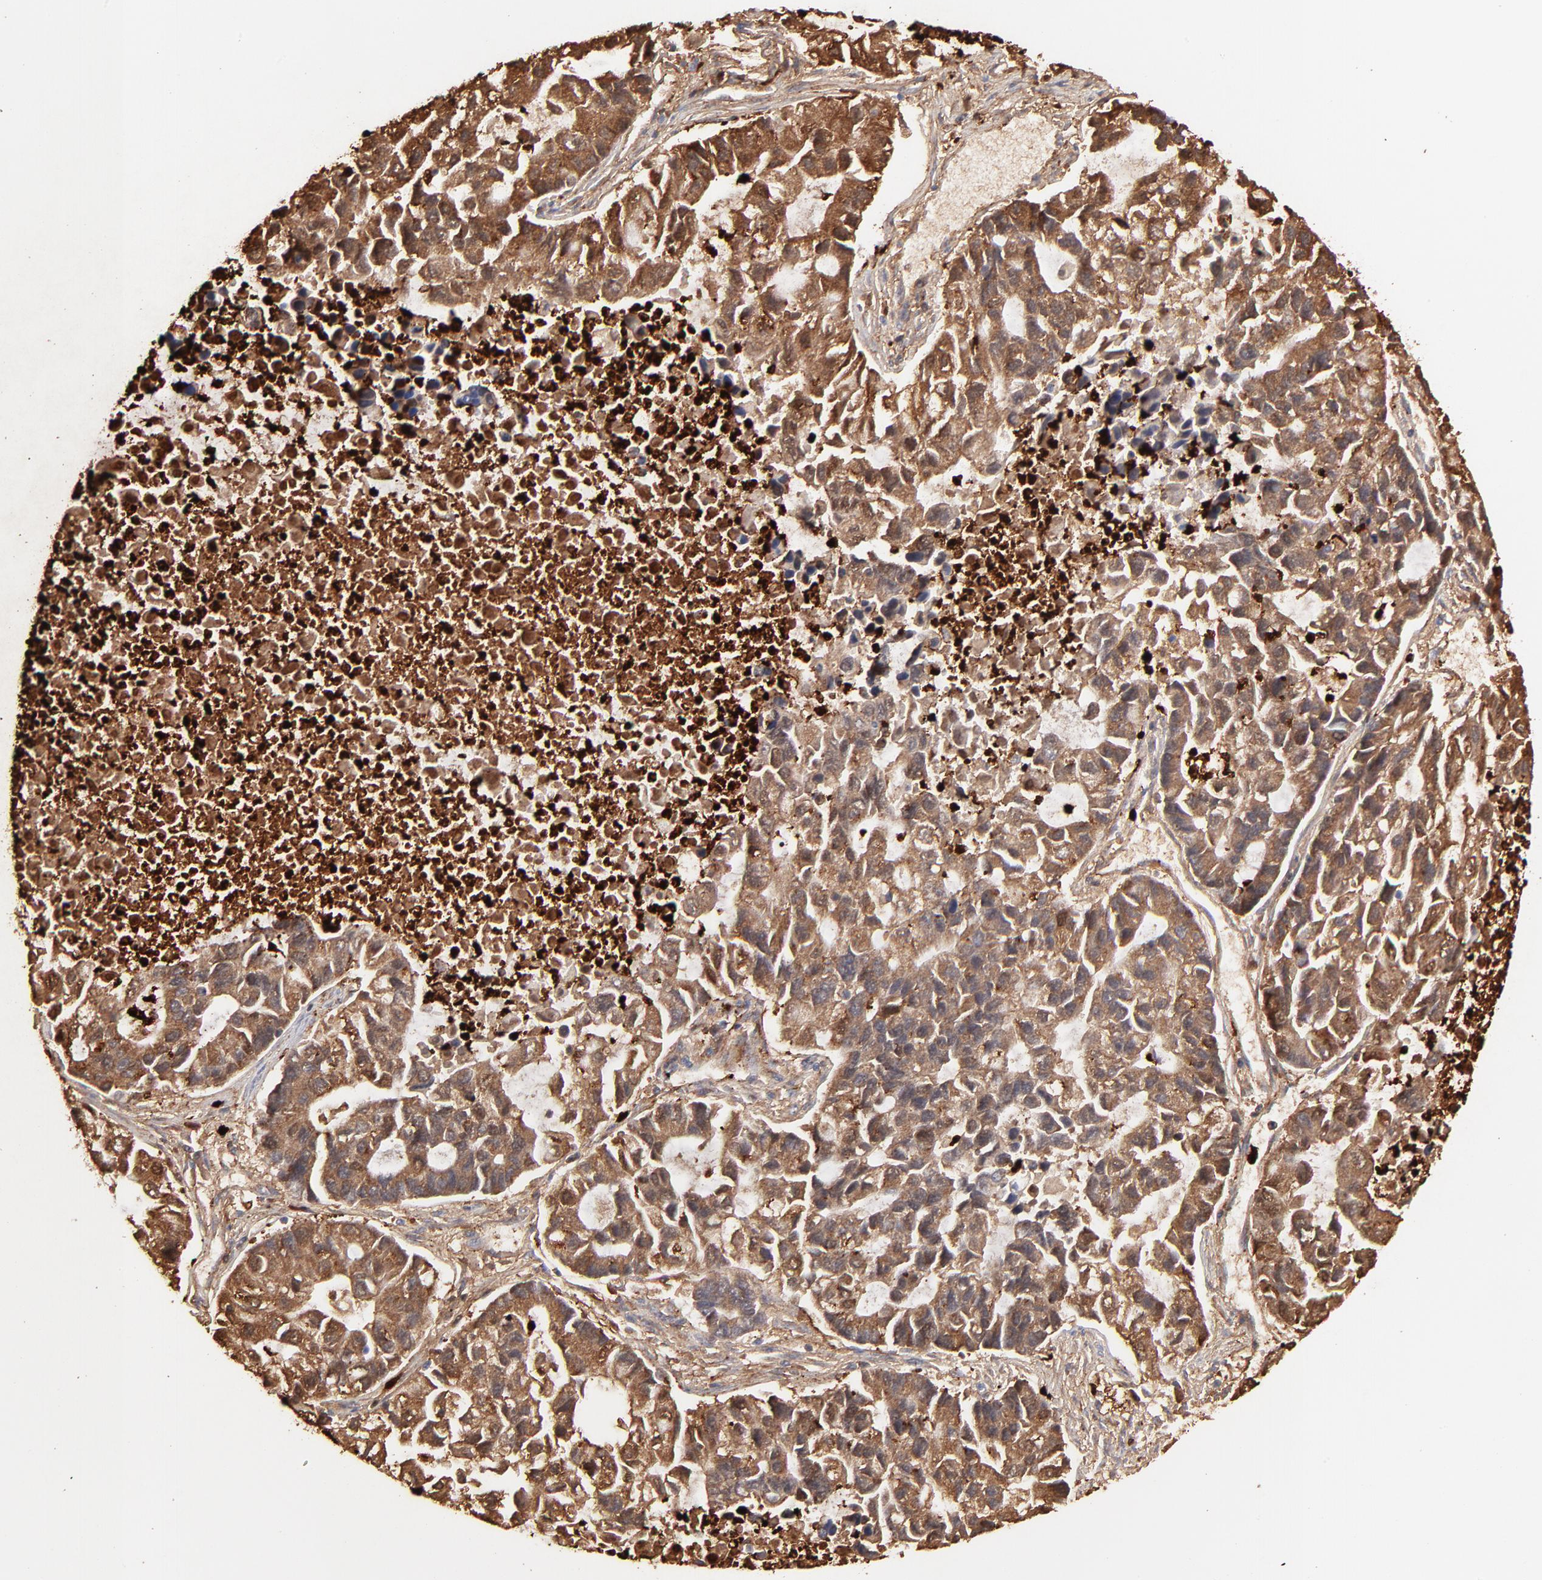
{"staining": {"intensity": "moderate", "quantity": ">75%", "location": "cytoplasmic/membranous"}, "tissue": "lung cancer", "cell_type": "Tumor cells", "image_type": "cancer", "snomed": [{"axis": "morphology", "description": "Adenocarcinoma, NOS"}, {"axis": "topography", "description": "Lung"}], "caption": "Immunohistochemistry image of human lung cancer (adenocarcinoma) stained for a protein (brown), which shows medium levels of moderate cytoplasmic/membranous expression in approximately >75% of tumor cells.", "gene": "S100A12", "patient": {"sex": "female", "age": 51}}